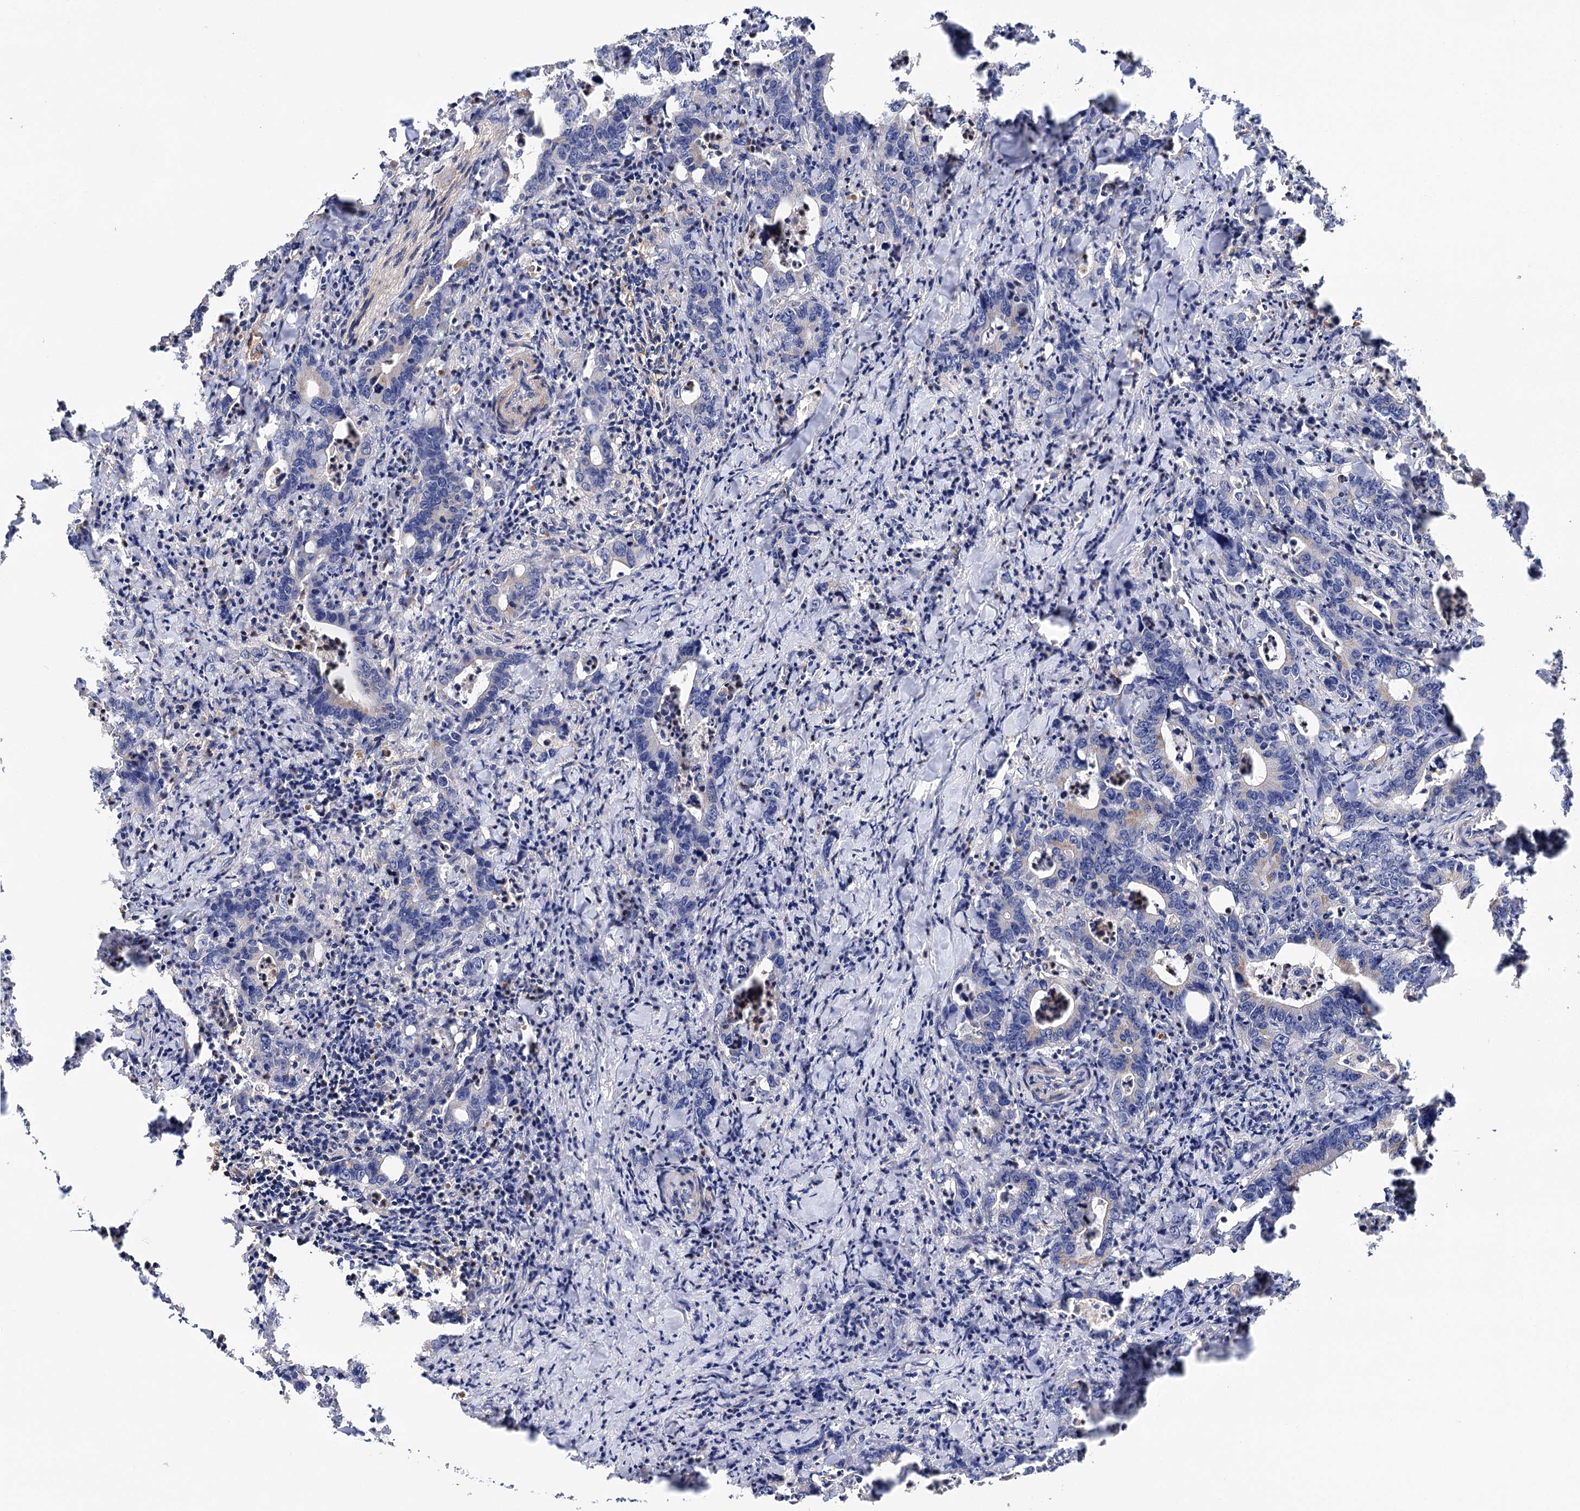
{"staining": {"intensity": "negative", "quantity": "none", "location": "none"}, "tissue": "colorectal cancer", "cell_type": "Tumor cells", "image_type": "cancer", "snomed": [{"axis": "morphology", "description": "Adenocarcinoma, NOS"}, {"axis": "topography", "description": "Colon"}], "caption": "Colorectal cancer (adenocarcinoma) was stained to show a protein in brown. There is no significant positivity in tumor cells. (Stains: DAB immunohistochemistry with hematoxylin counter stain, Microscopy: brightfield microscopy at high magnification).", "gene": "CSAD", "patient": {"sex": "female", "age": 75}}